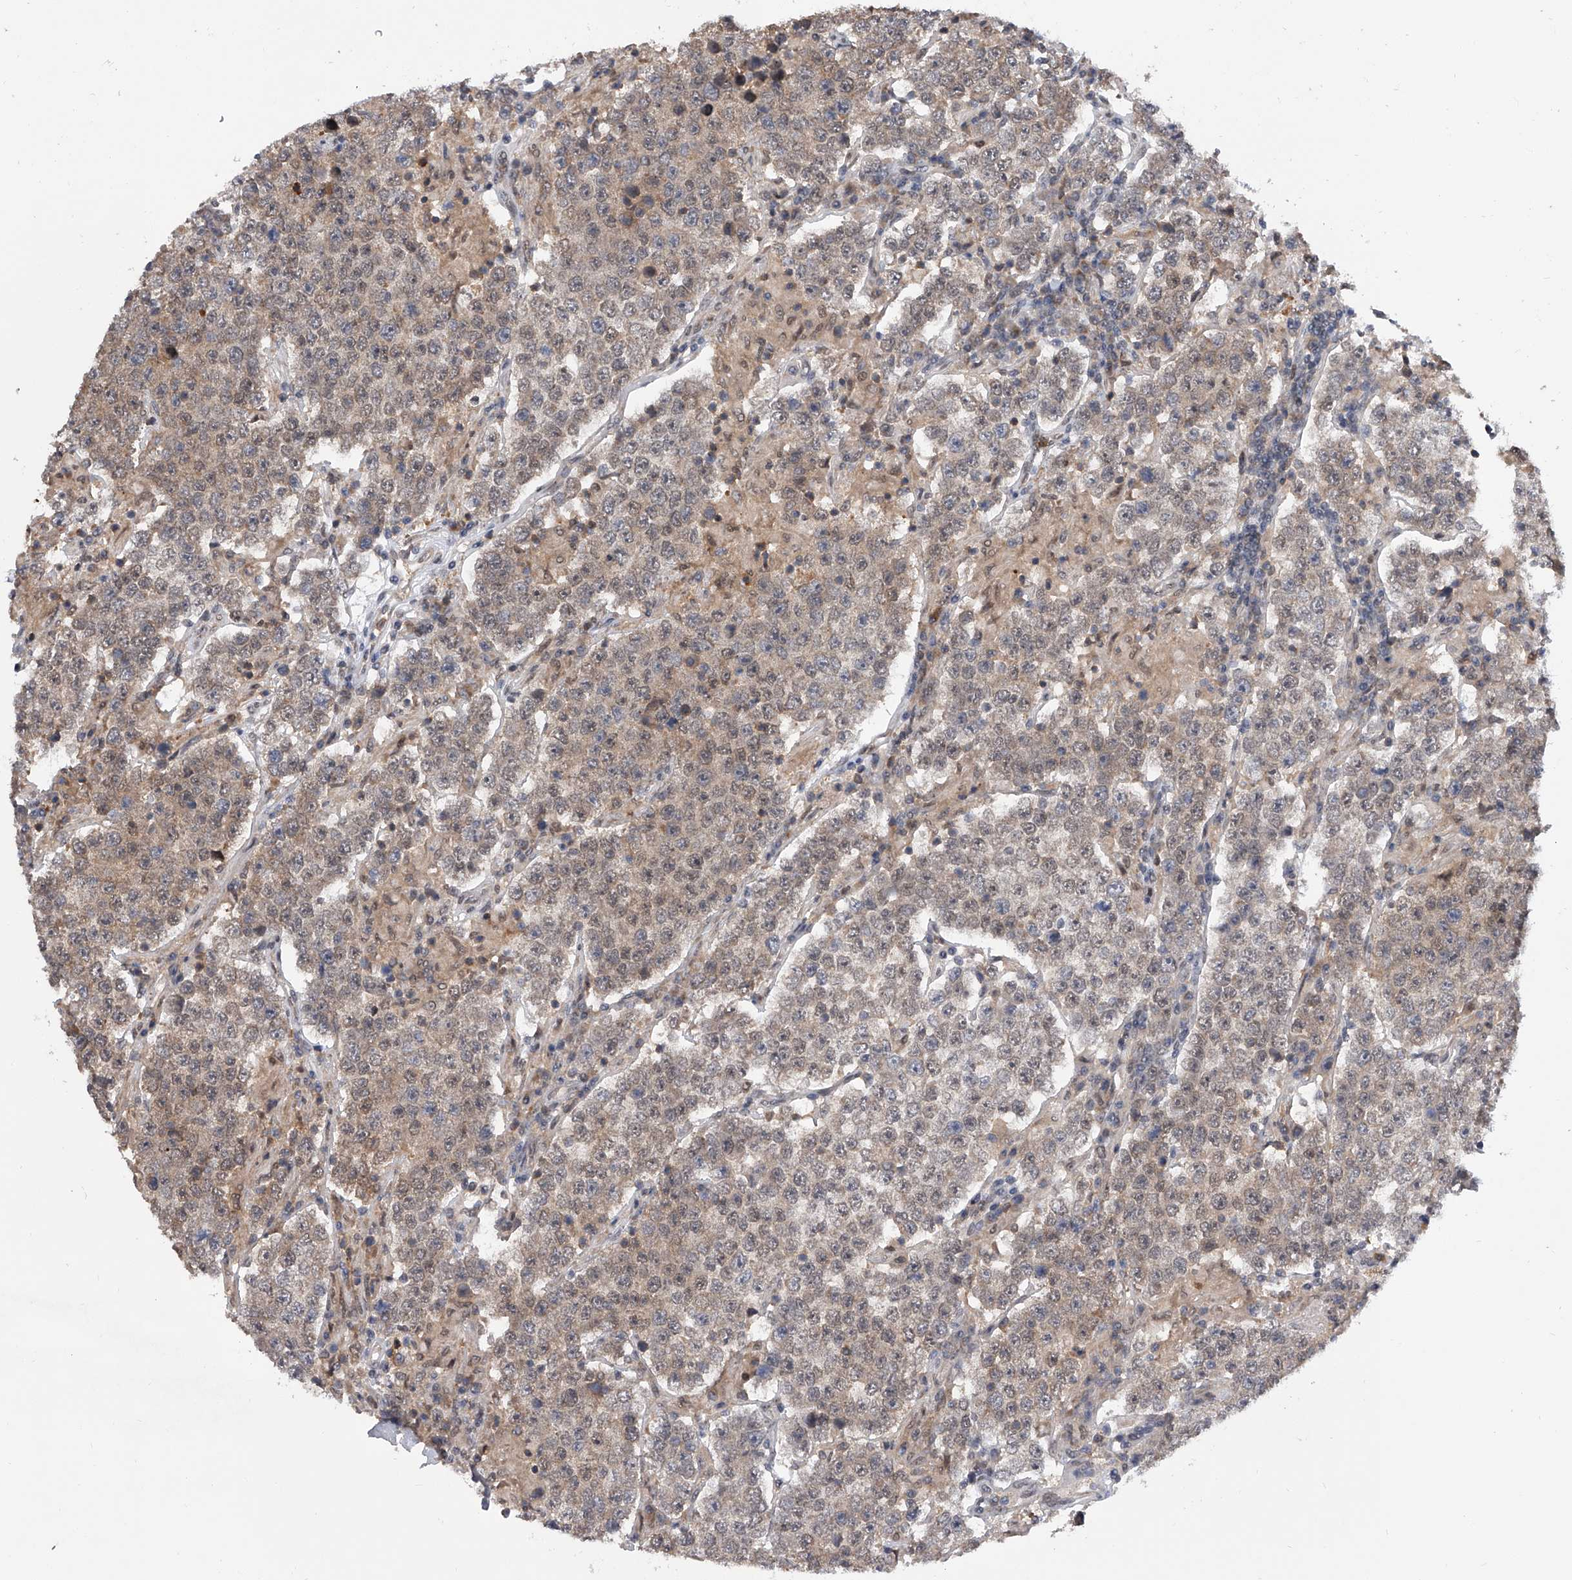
{"staining": {"intensity": "weak", "quantity": "25%-75%", "location": "nuclear"}, "tissue": "testis cancer", "cell_type": "Tumor cells", "image_type": "cancer", "snomed": [{"axis": "morphology", "description": "Normal tissue, NOS"}, {"axis": "morphology", "description": "Urothelial carcinoma, High grade"}, {"axis": "morphology", "description": "Seminoma, NOS"}, {"axis": "morphology", "description": "Carcinoma, Embryonal, NOS"}, {"axis": "topography", "description": "Urinary bladder"}, {"axis": "topography", "description": "Testis"}], "caption": "Immunohistochemical staining of human testis cancer displays weak nuclear protein staining in approximately 25%-75% of tumor cells.", "gene": "BHLHE23", "patient": {"sex": "male", "age": 41}}